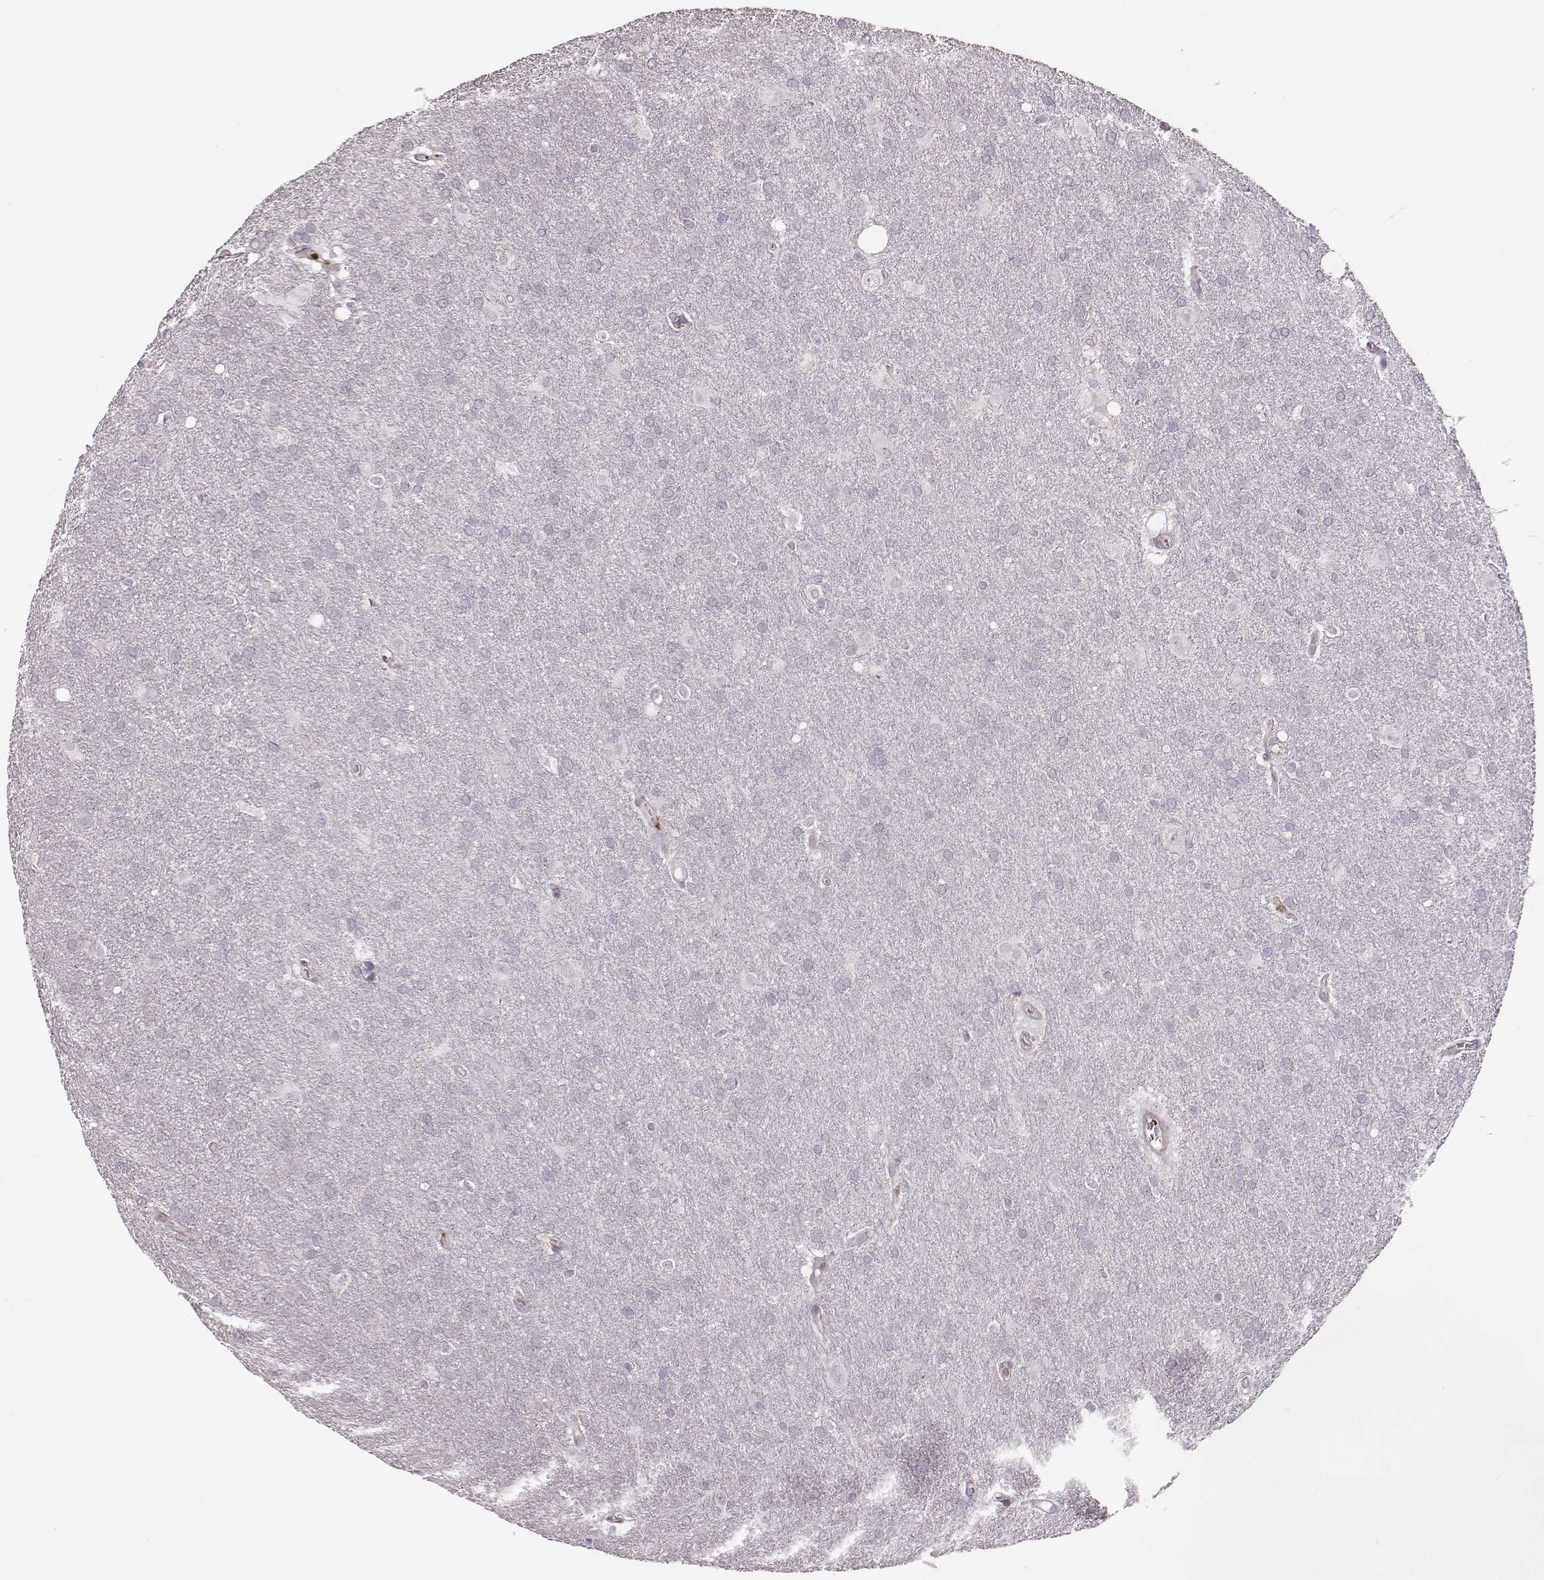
{"staining": {"intensity": "negative", "quantity": "none", "location": "none"}, "tissue": "glioma", "cell_type": "Tumor cells", "image_type": "cancer", "snomed": [{"axis": "morphology", "description": "Glioma, malignant, Low grade"}, {"axis": "topography", "description": "Brain"}], "caption": "This is an IHC micrograph of human glioma. There is no expression in tumor cells.", "gene": "ZYX", "patient": {"sex": "male", "age": 58}}